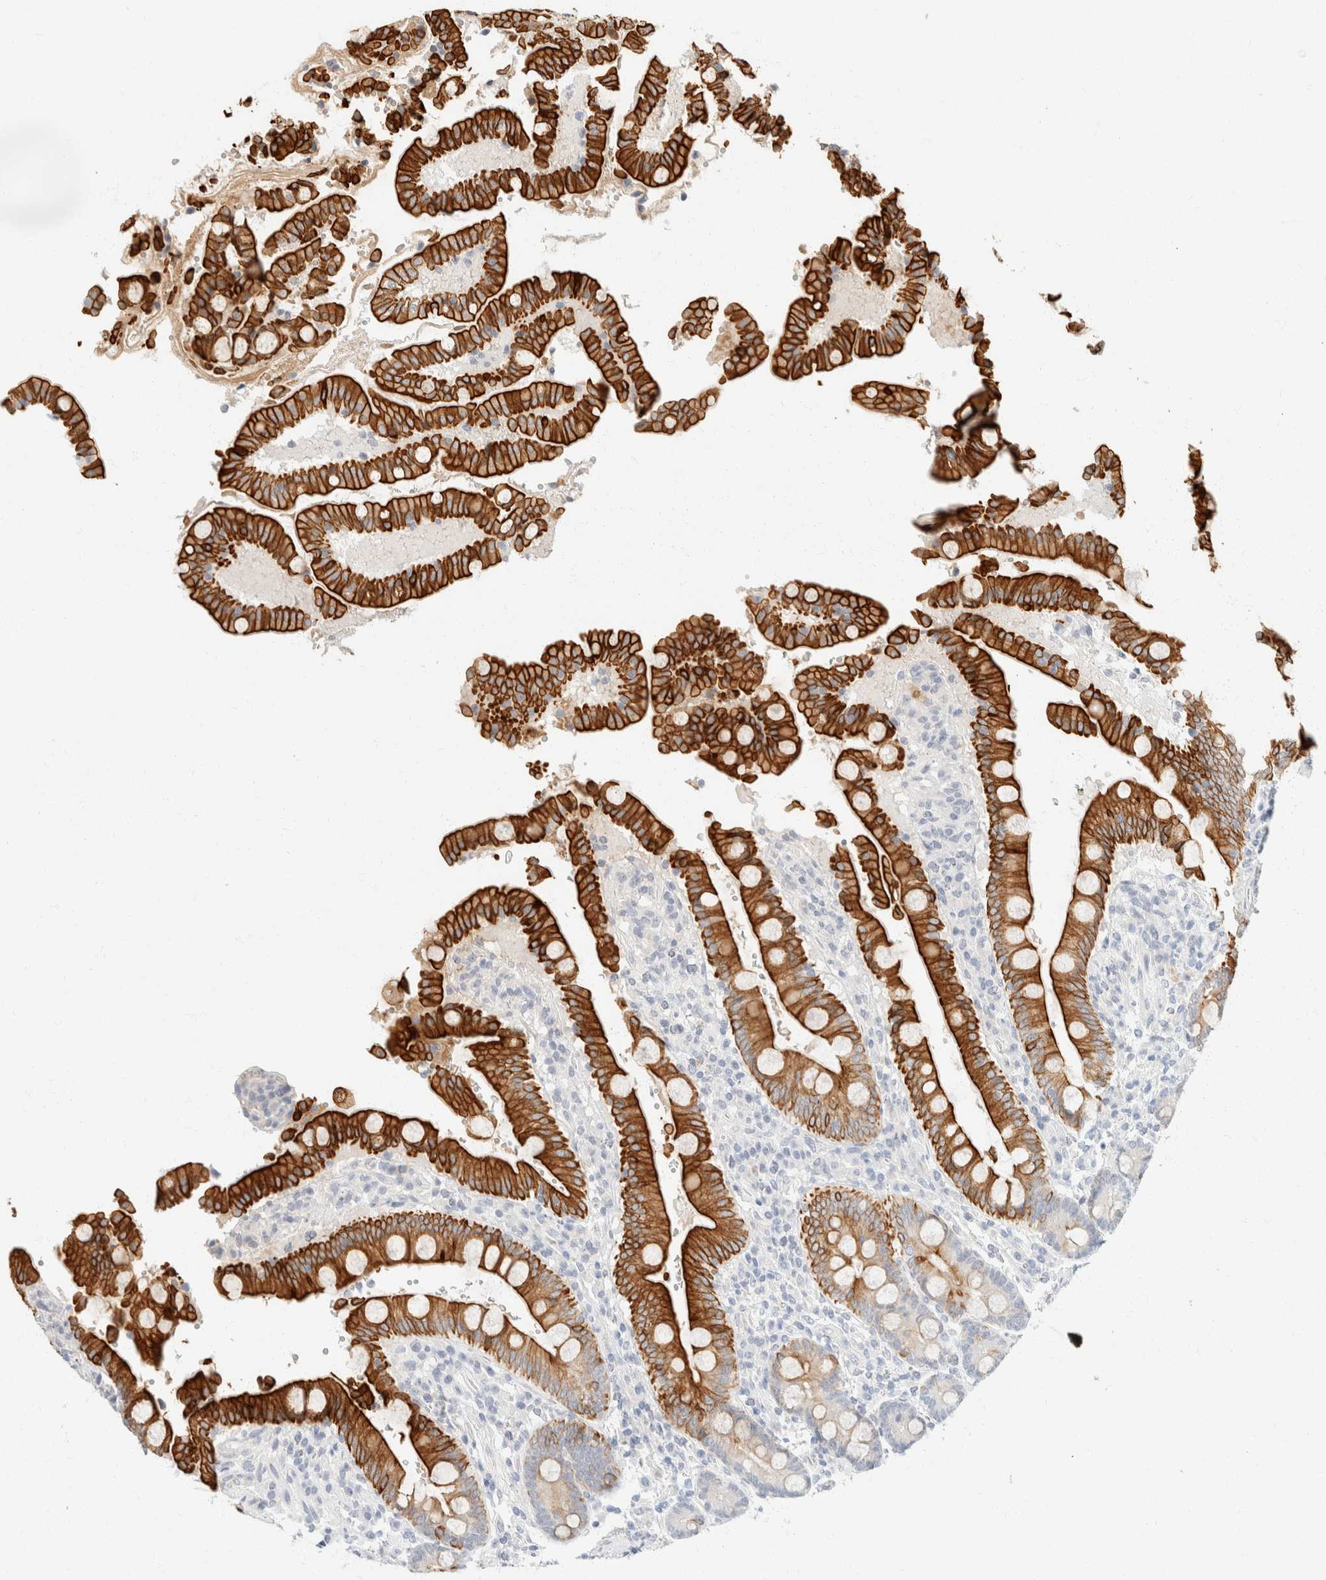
{"staining": {"intensity": "strong", "quantity": ">75%", "location": "cytoplasmic/membranous"}, "tissue": "duodenum", "cell_type": "Glandular cells", "image_type": "normal", "snomed": [{"axis": "morphology", "description": "Normal tissue, NOS"}, {"axis": "topography", "description": "Small intestine, NOS"}], "caption": "Brown immunohistochemical staining in normal human duodenum displays strong cytoplasmic/membranous positivity in about >75% of glandular cells. Using DAB (3,3'-diaminobenzidine) (brown) and hematoxylin (blue) stains, captured at high magnification using brightfield microscopy.", "gene": "KRT20", "patient": {"sex": "female", "age": 71}}